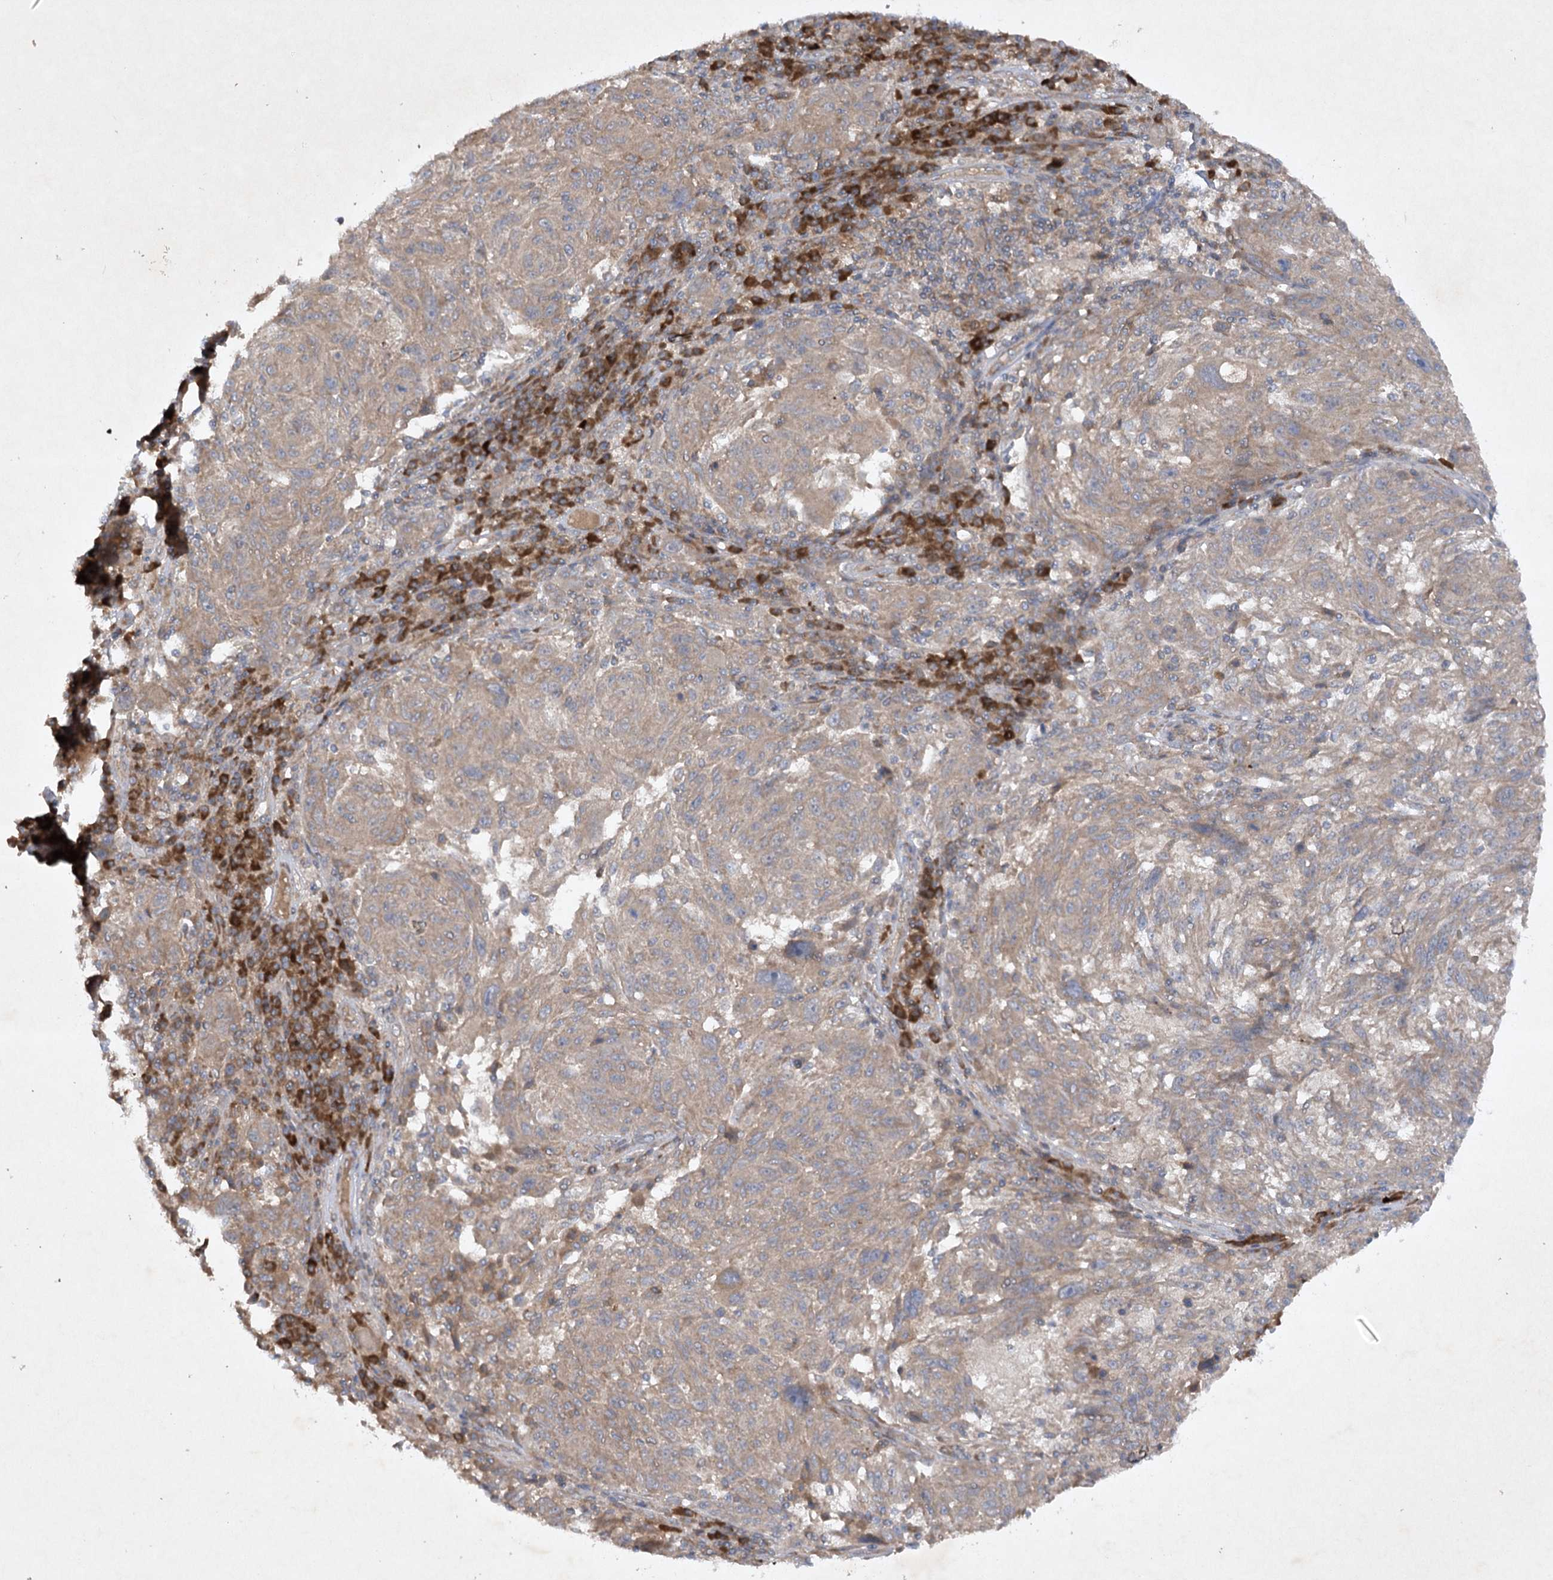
{"staining": {"intensity": "weak", "quantity": ">75%", "location": "cytoplasmic/membranous"}, "tissue": "melanoma", "cell_type": "Tumor cells", "image_type": "cancer", "snomed": [{"axis": "morphology", "description": "Malignant melanoma, NOS"}, {"axis": "topography", "description": "Skin"}], "caption": "Melanoma stained with immunohistochemistry (IHC) exhibits weak cytoplasmic/membranous staining in about >75% of tumor cells. (DAB (3,3'-diaminobenzidine) = brown stain, brightfield microscopy at high magnification).", "gene": "TRAF3IP1", "patient": {"sex": "male", "age": 53}}